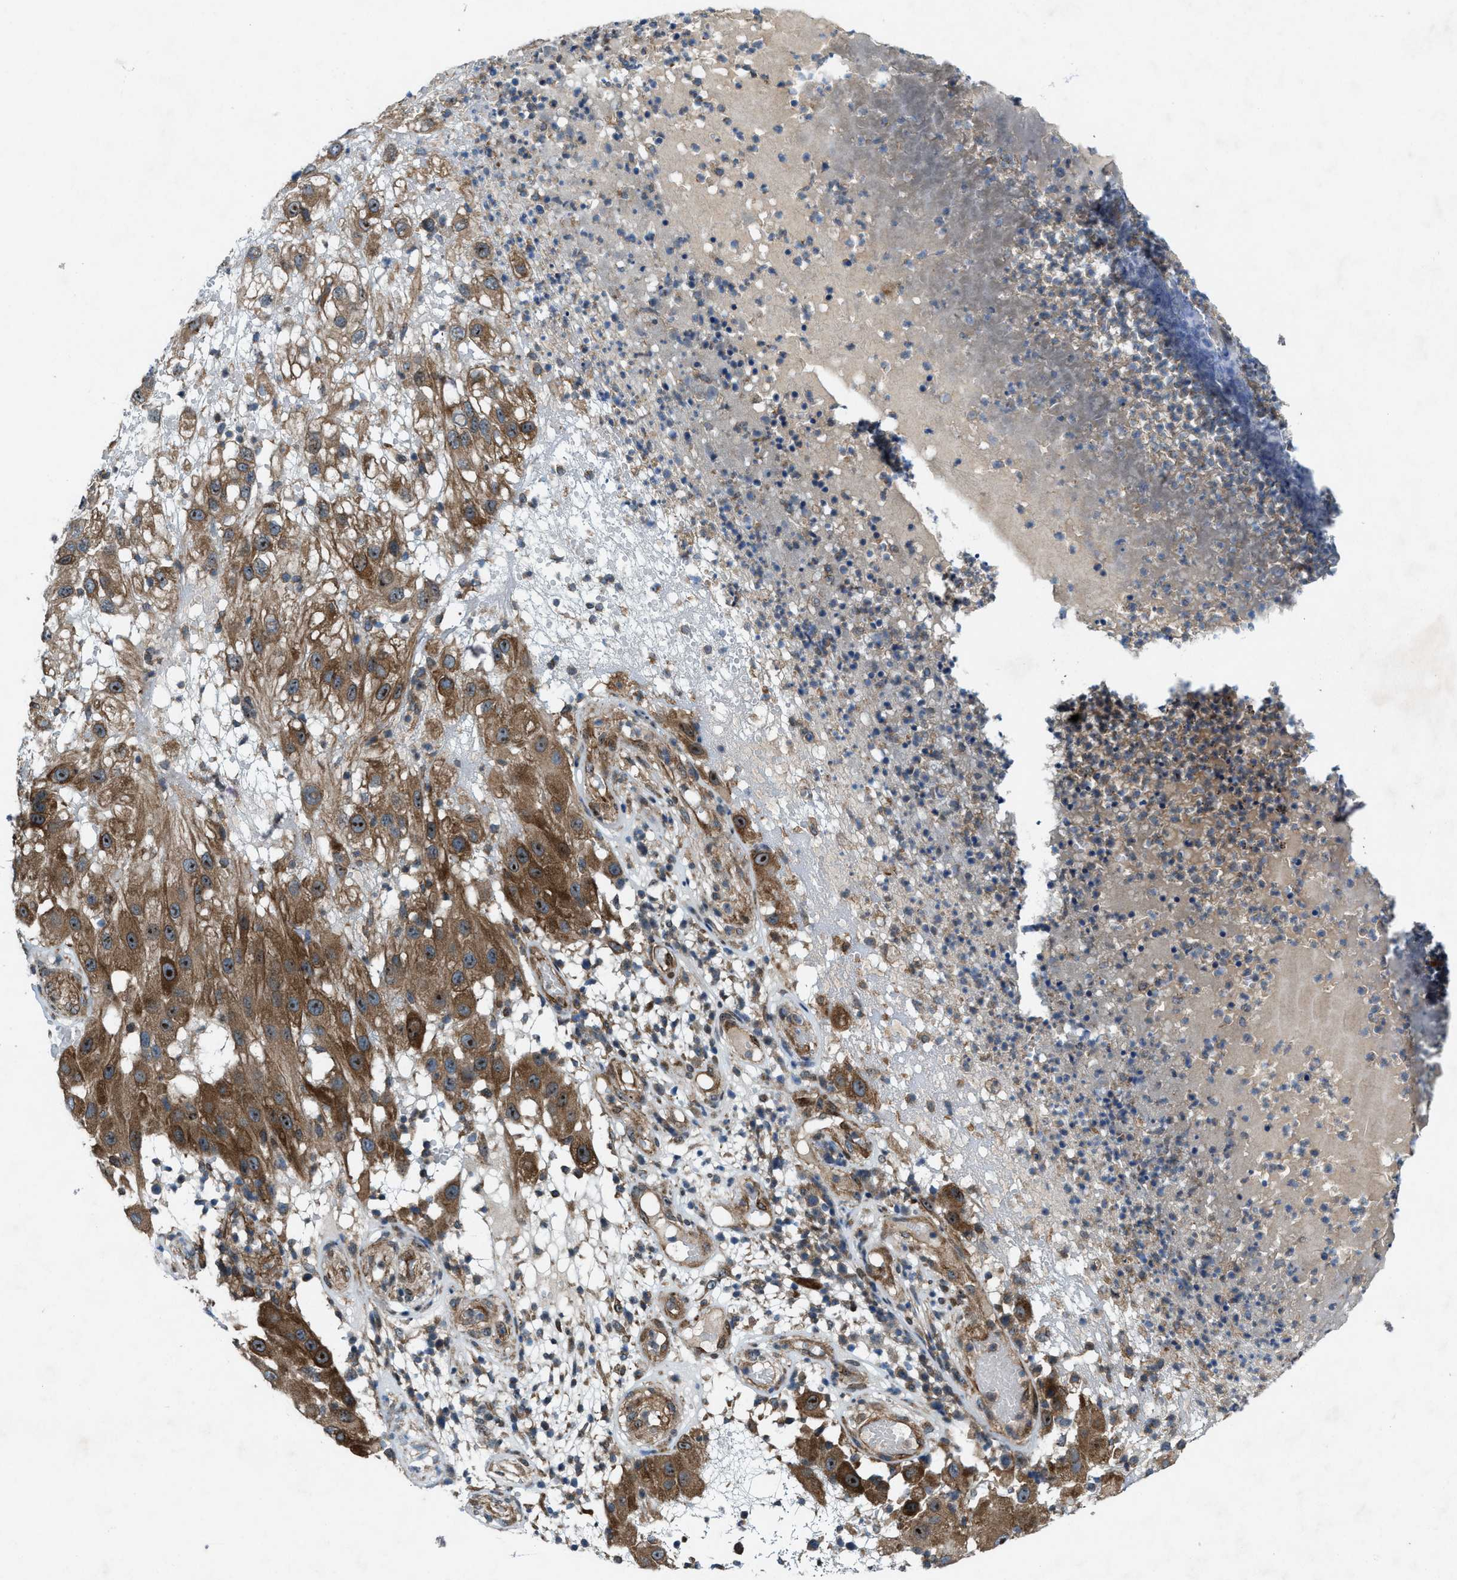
{"staining": {"intensity": "moderate", "quantity": ">75%", "location": "cytoplasmic/membranous,nuclear"}, "tissue": "melanoma", "cell_type": "Tumor cells", "image_type": "cancer", "snomed": [{"axis": "morphology", "description": "Malignant melanoma, NOS"}, {"axis": "topography", "description": "Skin"}], "caption": "Moderate cytoplasmic/membranous and nuclear staining is appreciated in approximately >75% of tumor cells in malignant melanoma. Using DAB (3,3'-diaminobenzidine) (brown) and hematoxylin (blue) stains, captured at high magnification using brightfield microscopy.", "gene": "URGCP", "patient": {"sex": "female", "age": 81}}